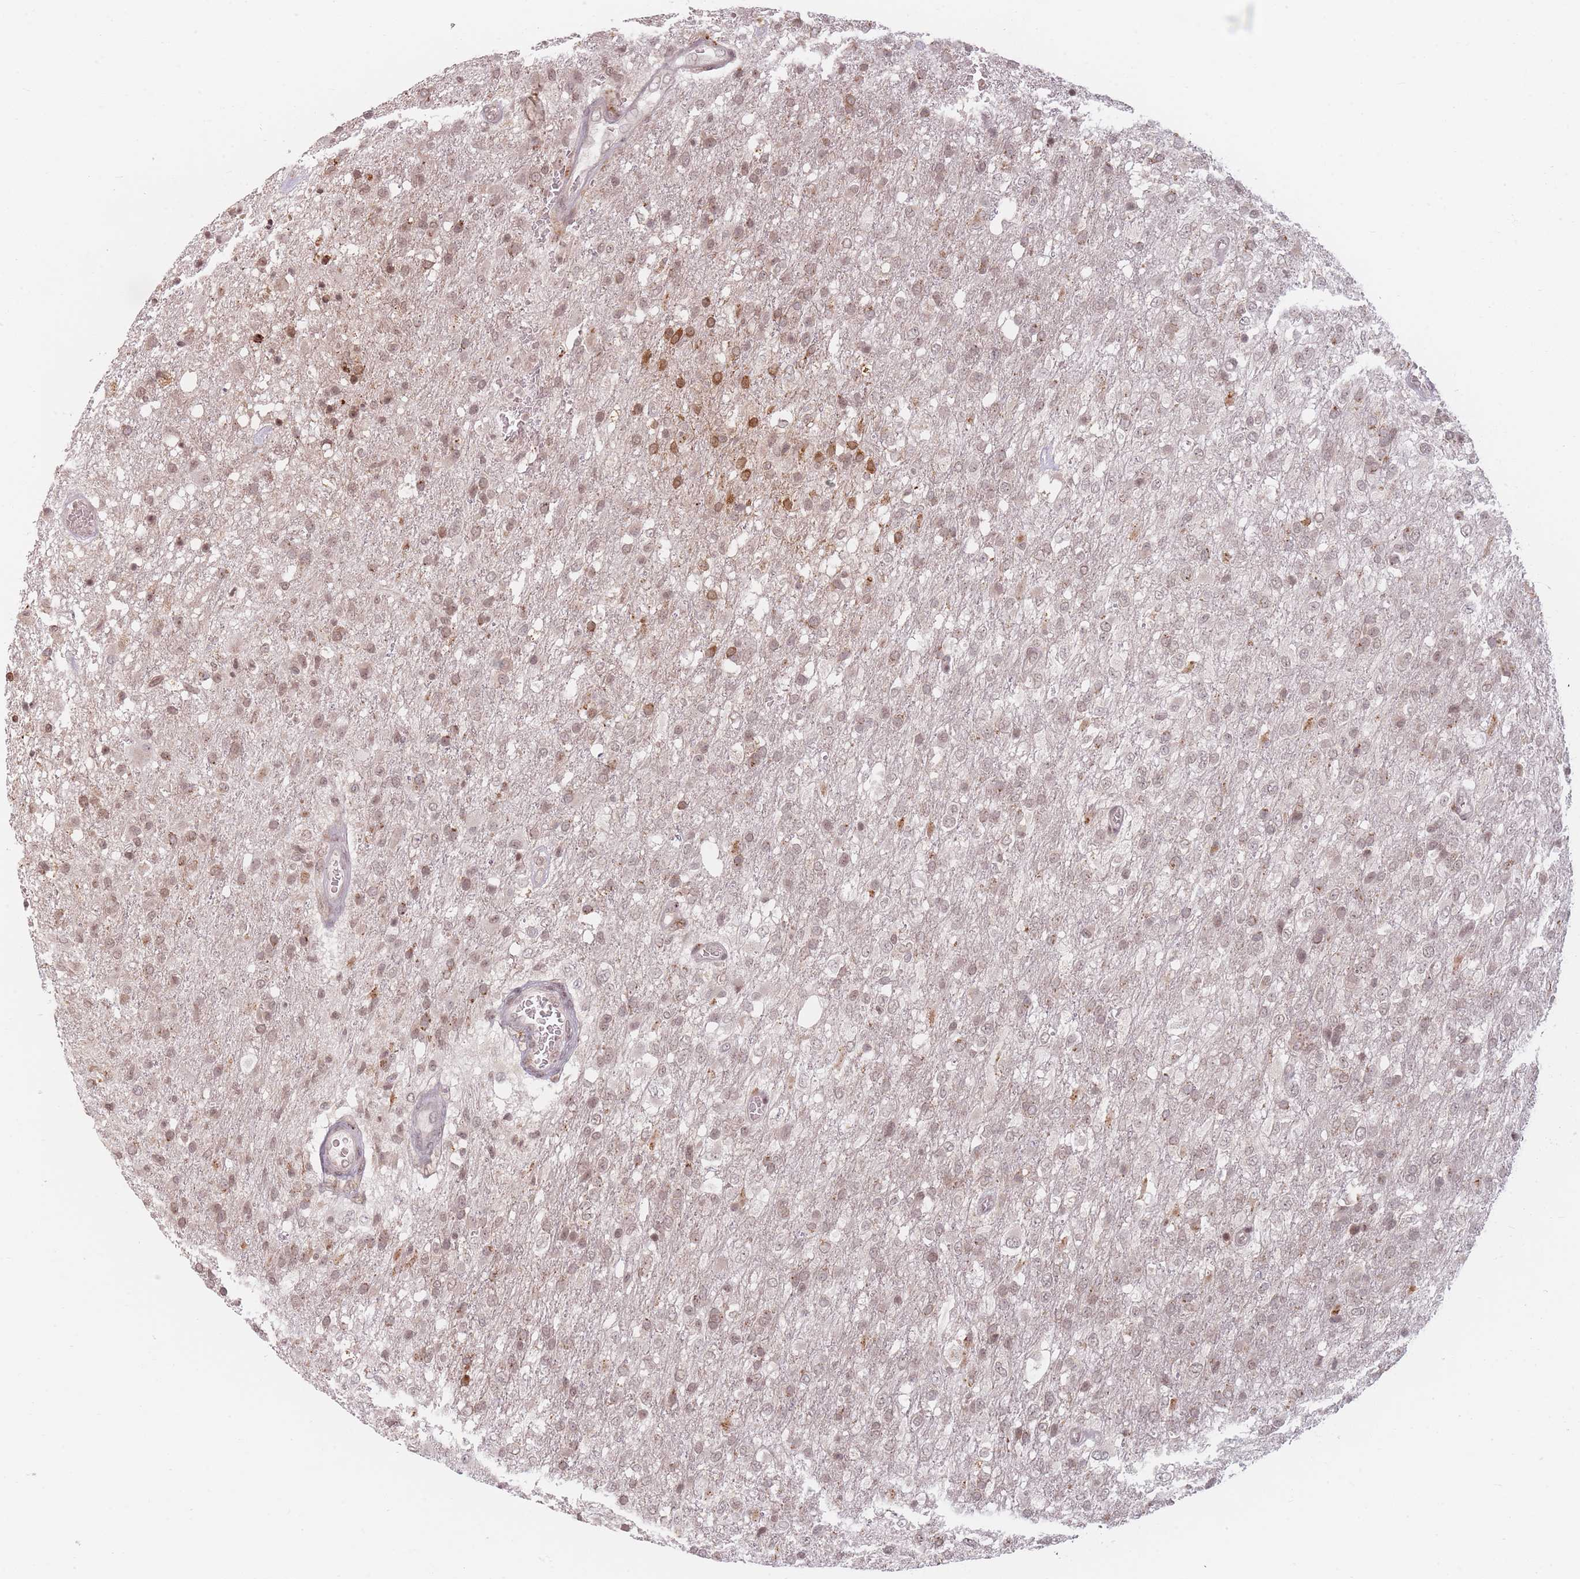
{"staining": {"intensity": "weak", "quantity": ">75%", "location": "nuclear"}, "tissue": "glioma", "cell_type": "Tumor cells", "image_type": "cancer", "snomed": [{"axis": "morphology", "description": "Glioma, malignant, High grade"}, {"axis": "topography", "description": "Brain"}], "caption": "Protein expression analysis of human malignant glioma (high-grade) reveals weak nuclear expression in about >75% of tumor cells. (IHC, brightfield microscopy, high magnification).", "gene": "SPATA45", "patient": {"sex": "female", "age": 74}}